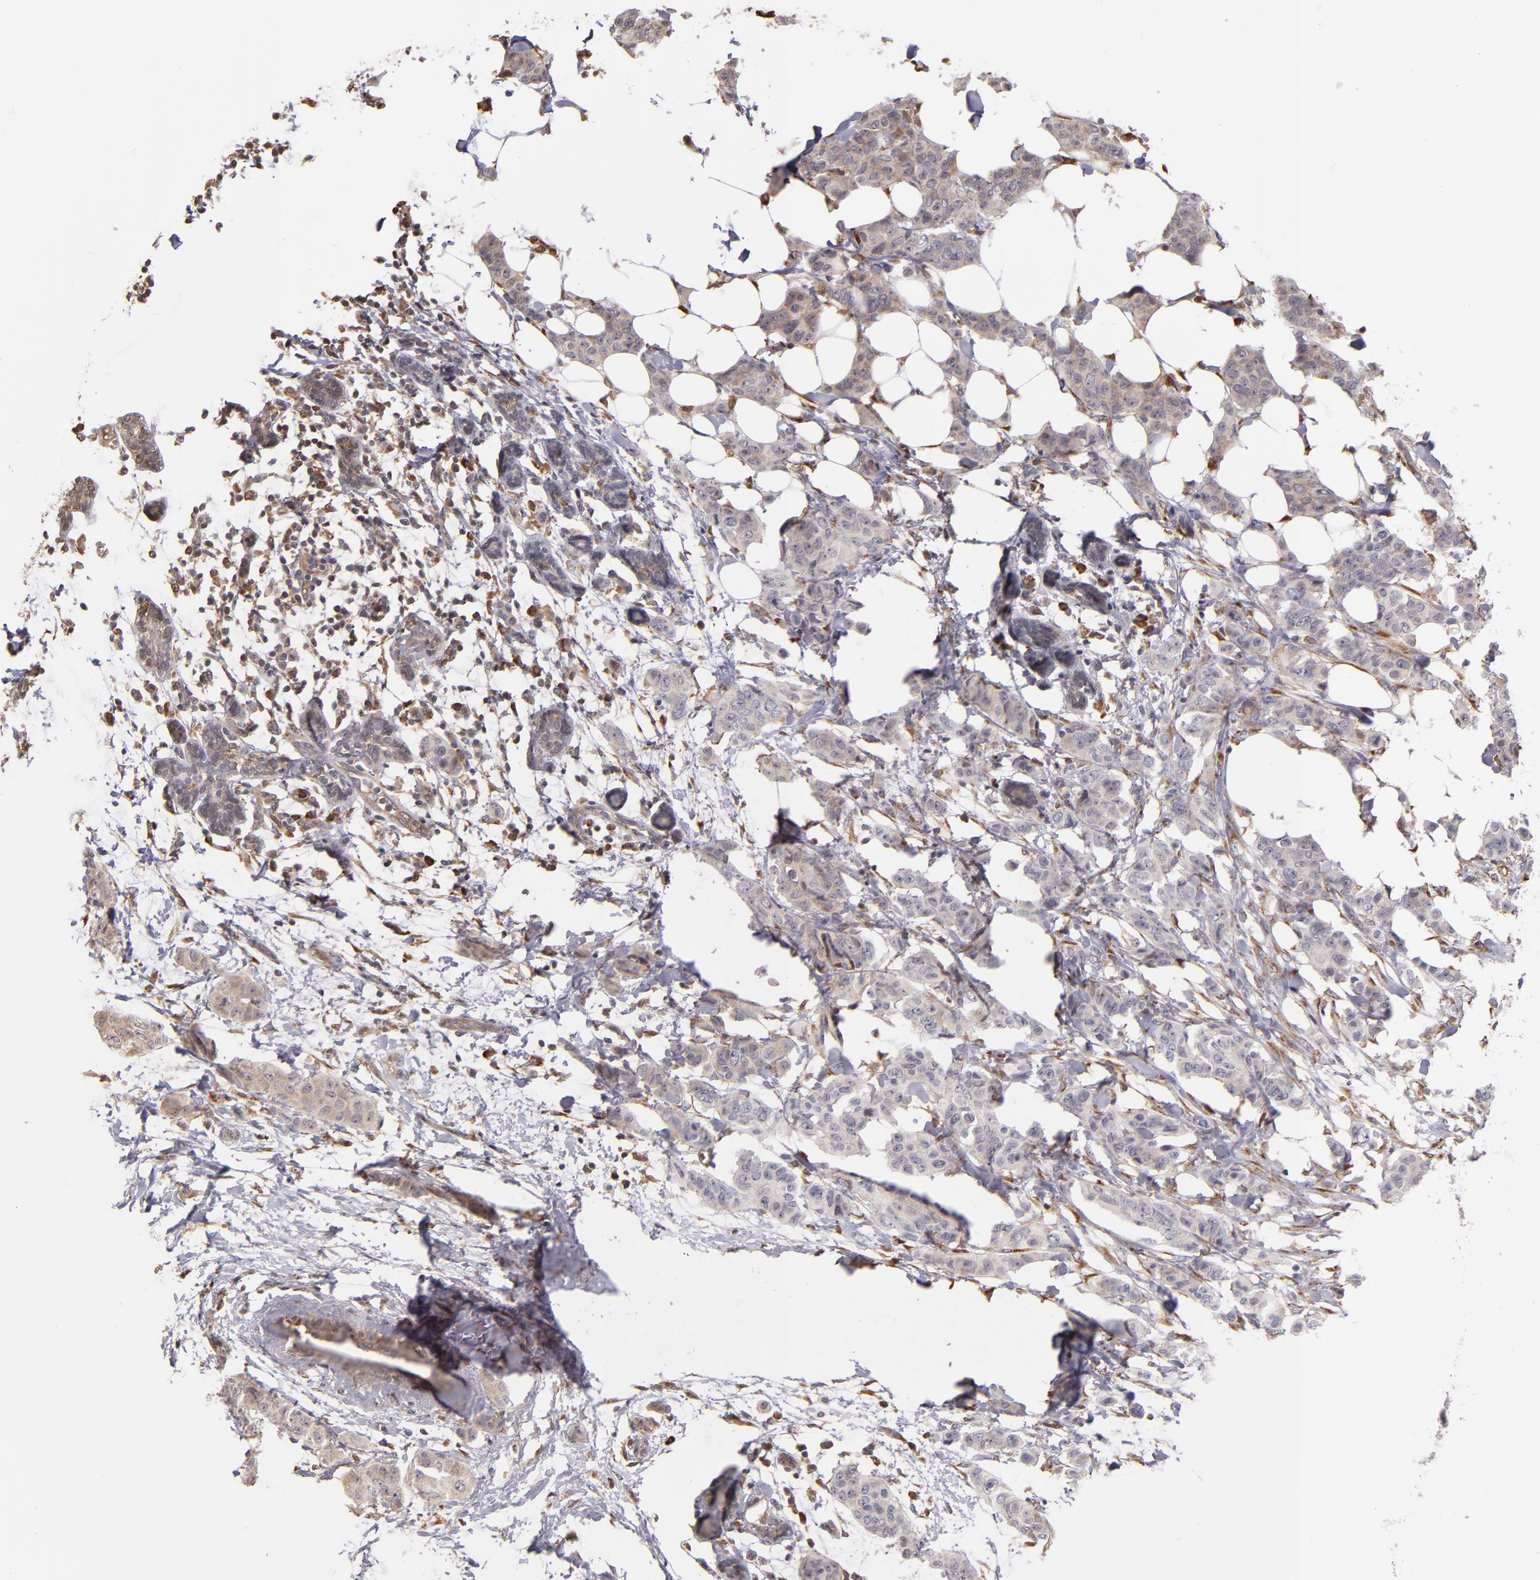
{"staining": {"intensity": "weak", "quantity": ">75%", "location": "cytoplasmic/membranous"}, "tissue": "breast cancer", "cell_type": "Tumor cells", "image_type": "cancer", "snomed": [{"axis": "morphology", "description": "Duct carcinoma"}, {"axis": "topography", "description": "Breast"}], "caption": "Immunohistochemistry of human breast intraductal carcinoma demonstrates low levels of weak cytoplasmic/membranous expression in about >75% of tumor cells.", "gene": "CASP1", "patient": {"sex": "female", "age": 40}}